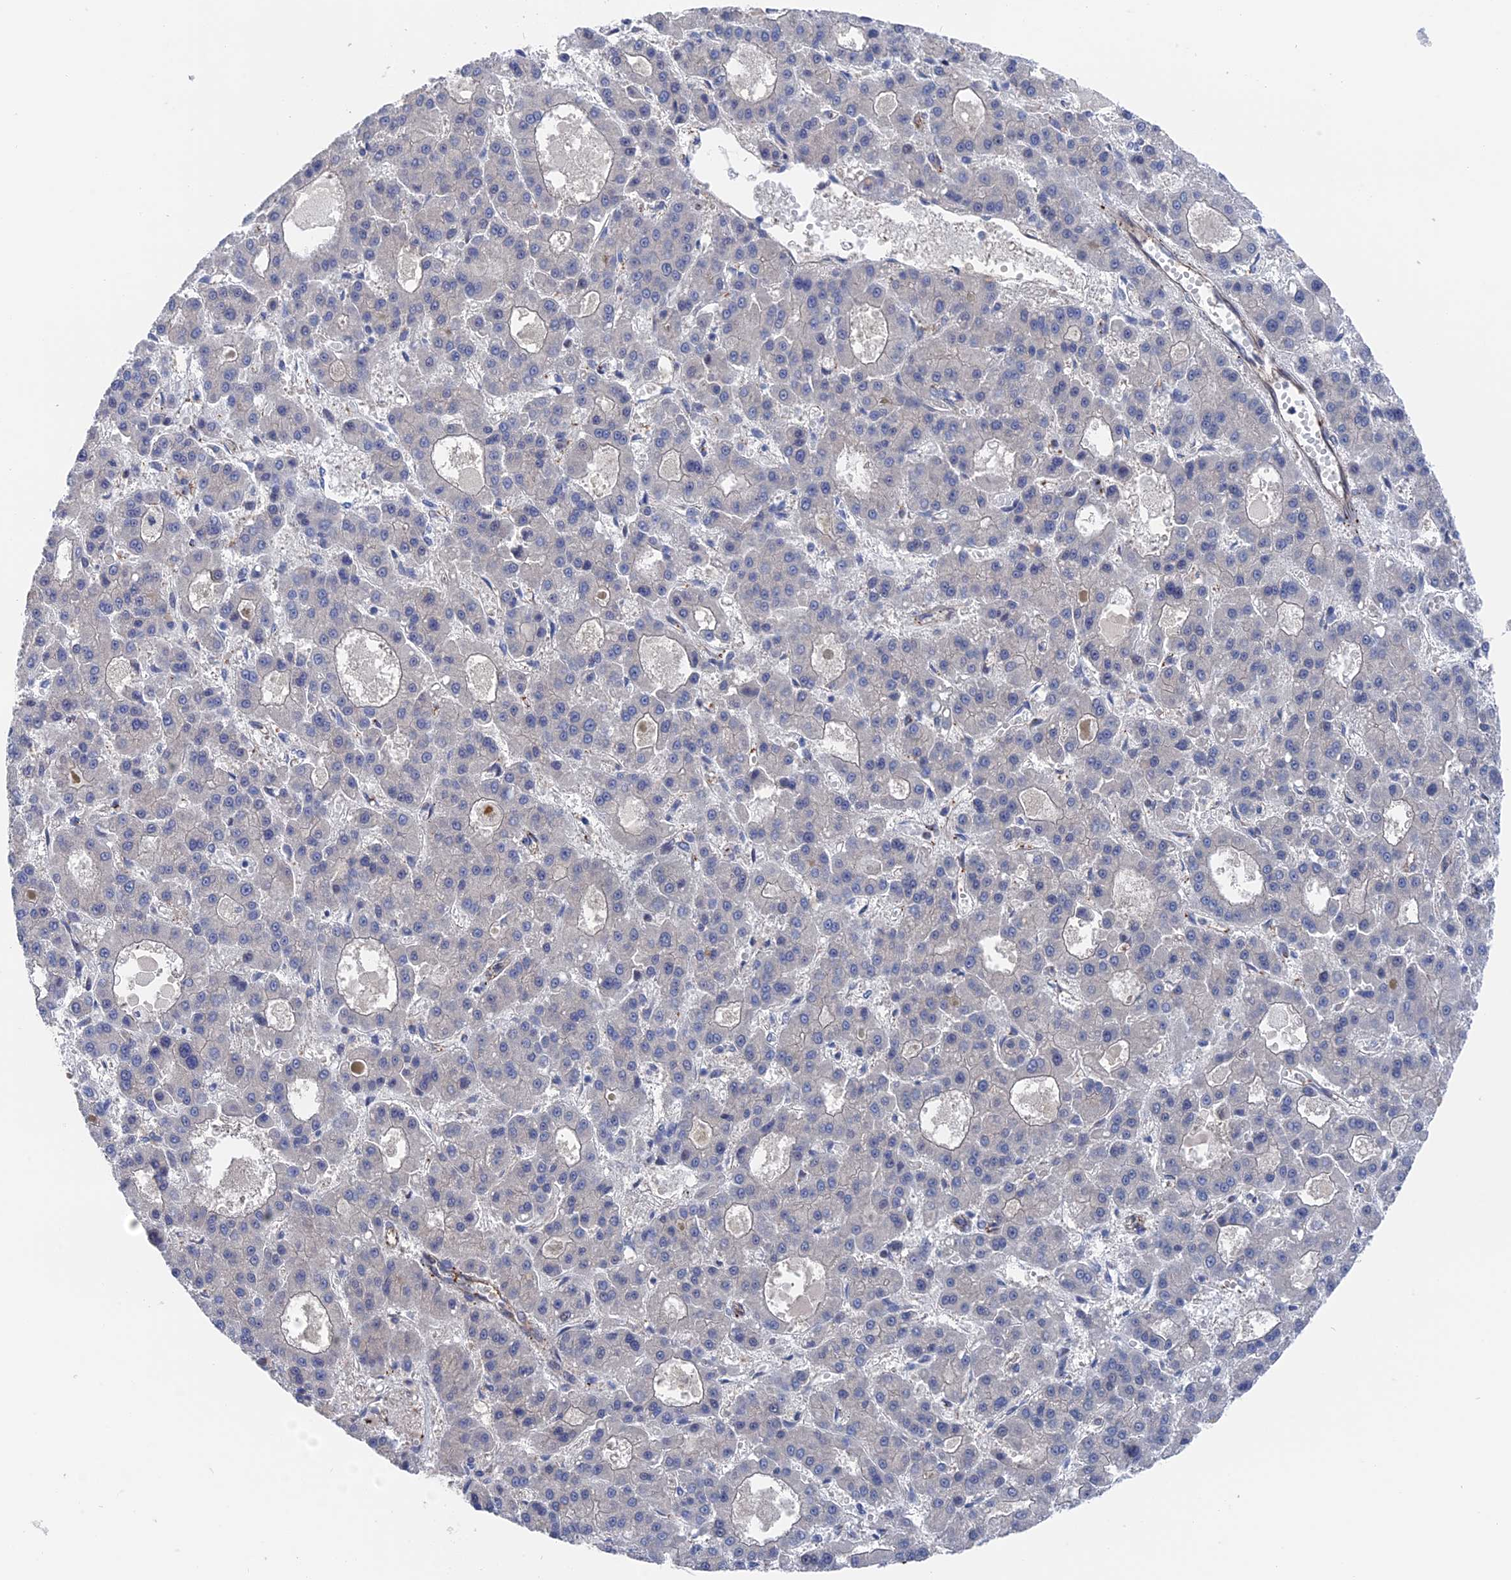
{"staining": {"intensity": "negative", "quantity": "none", "location": "none"}, "tissue": "liver cancer", "cell_type": "Tumor cells", "image_type": "cancer", "snomed": [{"axis": "morphology", "description": "Carcinoma, Hepatocellular, NOS"}, {"axis": "topography", "description": "Liver"}], "caption": "An image of liver hepatocellular carcinoma stained for a protein demonstrates no brown staining in tumor cells.", "gene": "MTHFSD", "patient": {"sex": "male", "age": 70}}